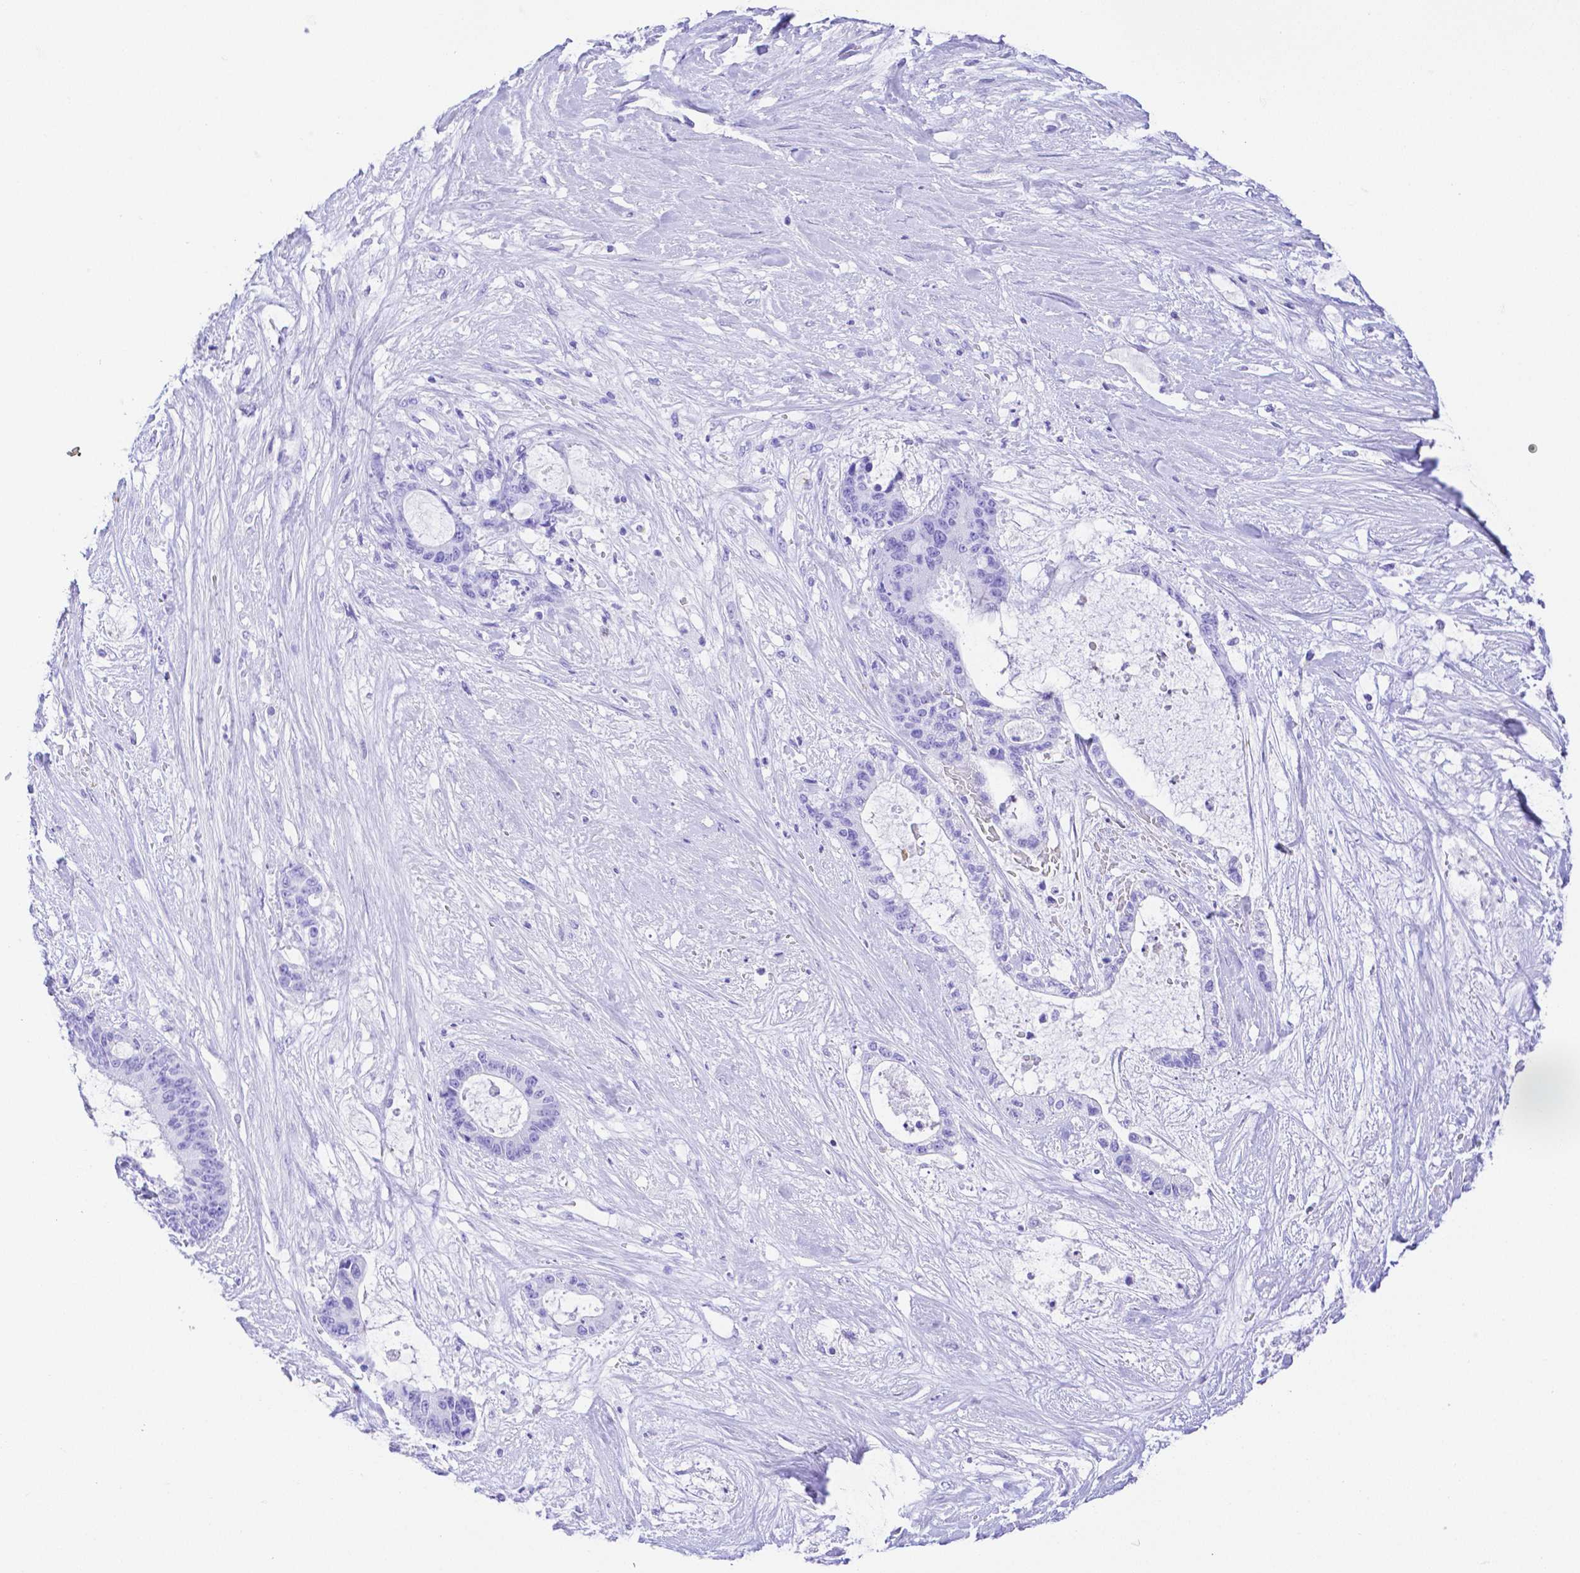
{"staining": {"intensity": "negative", "quantity": "none", "location": "none"}, "tissue": "liver cancer", "cell_type": "Tumor cells", "image_type": "cancer", "snomed": [{"axis": "morphology", "description": "Normal tissue, NOS"}, {"axis": "morphology", "description": "Cholangiocarcinoma"}, {"axis": "topography", "description": "Liver"}, {"axis": "topography", "description": "Peripheral nerve tissue"}], "caption": "IHC of liver cancer exhibits no positivity in tumor cells. (Immunohistochemistry (ihc), brightfield microscopy, high magnification).", "gene": "SMR3A", "patient": {"sex": "female", "age": 73}}